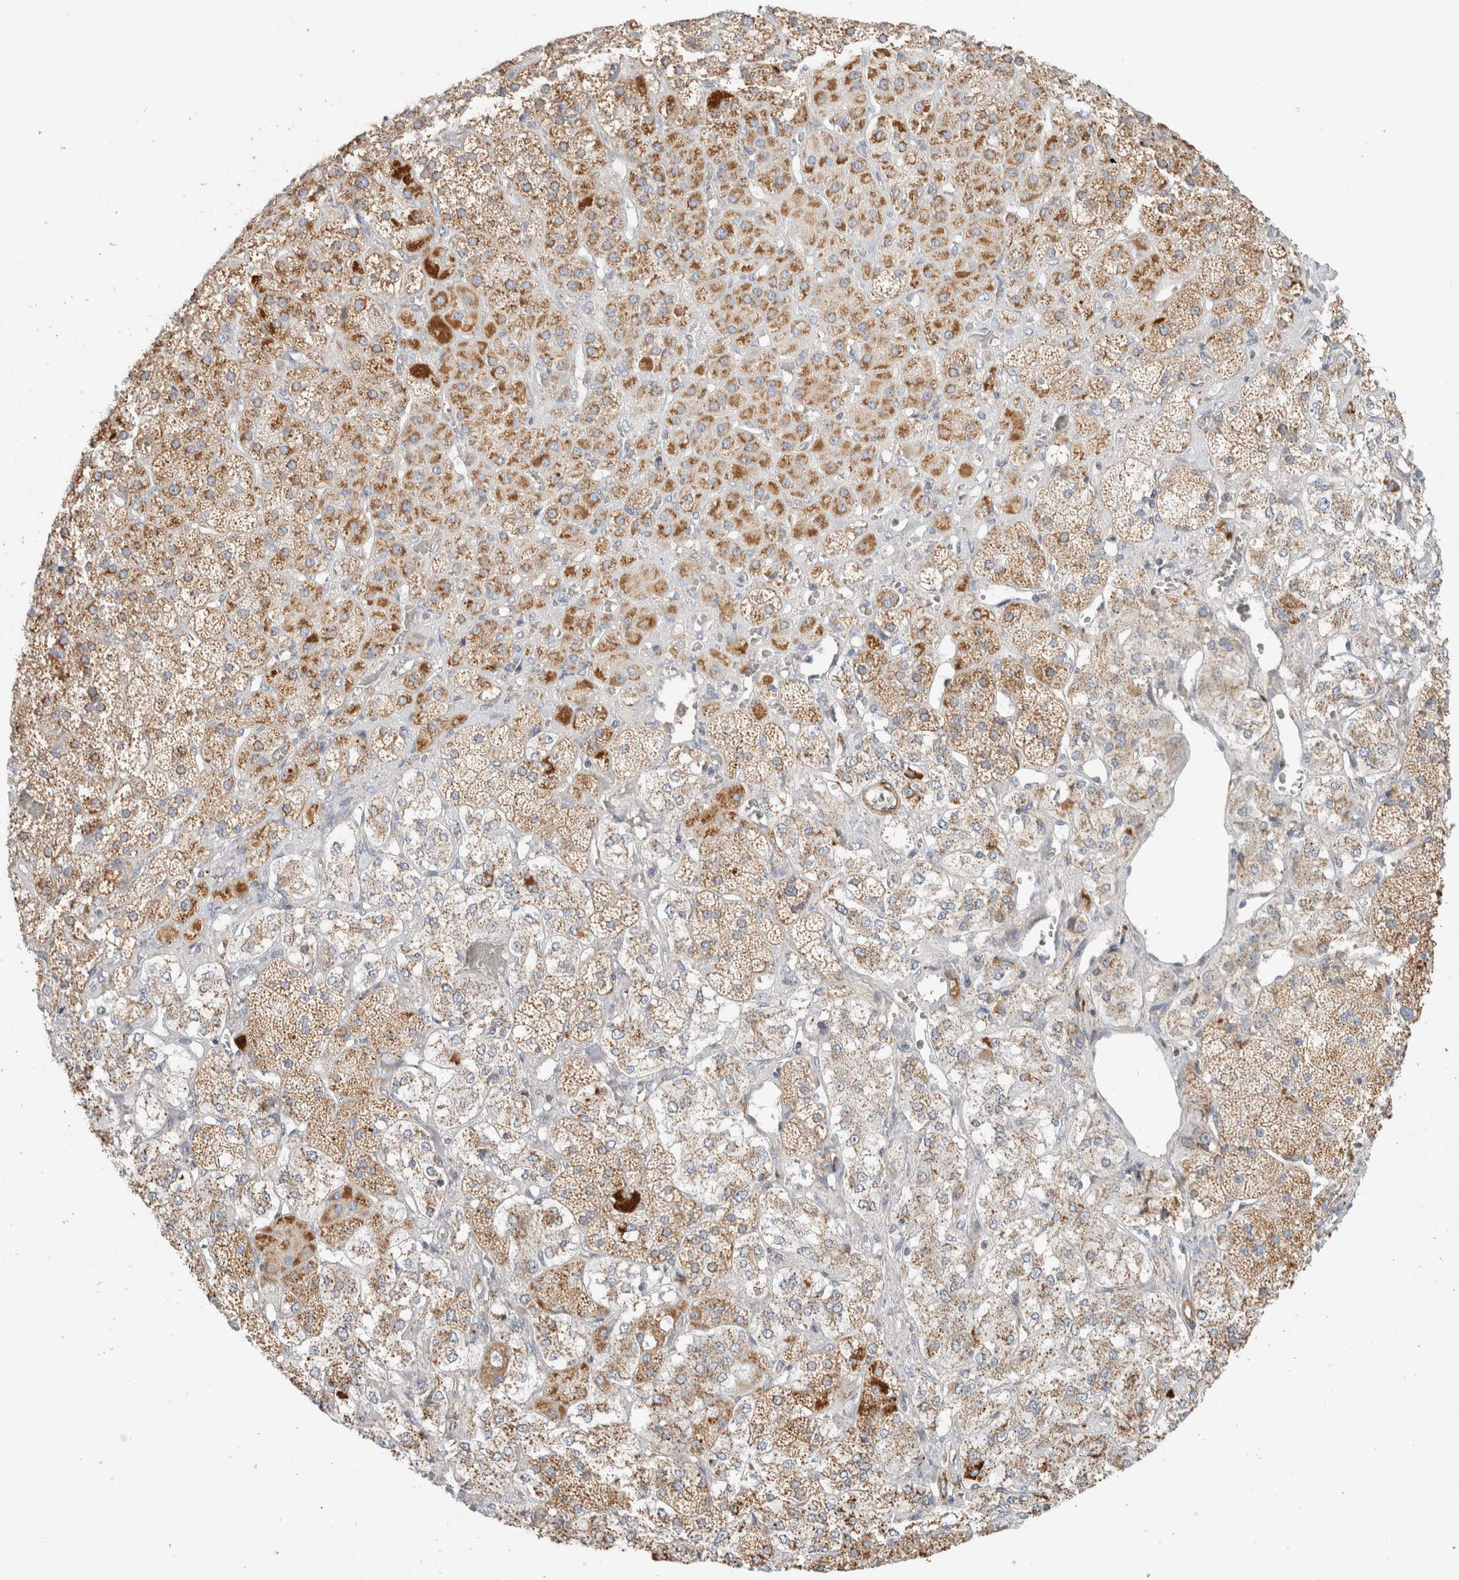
{"staining": {"intensity": "moderate", "quantity": ">75%", "location": "cytoplasmic/membranous"}, "tissue": "adrenal gland", "cell_type": "Glandular cells", "image_type": "normal", "snomed": [{"axis": "morphology", "description": "Normal tissue, NOS"}, {"axis": "topography", "description": "Adrenal gland"}], "caption": "Adrenal gland stained with immunohistochemistry demonstrates moderate cytoplasmic/membranous staining in about >75% of glandular cells. (DAB (3,3'-diaminobenzidine) IHC with brightfield microscopy, high magnification).", "gene": "MRM3", "patient": {"sex": "male", "age": 57}}